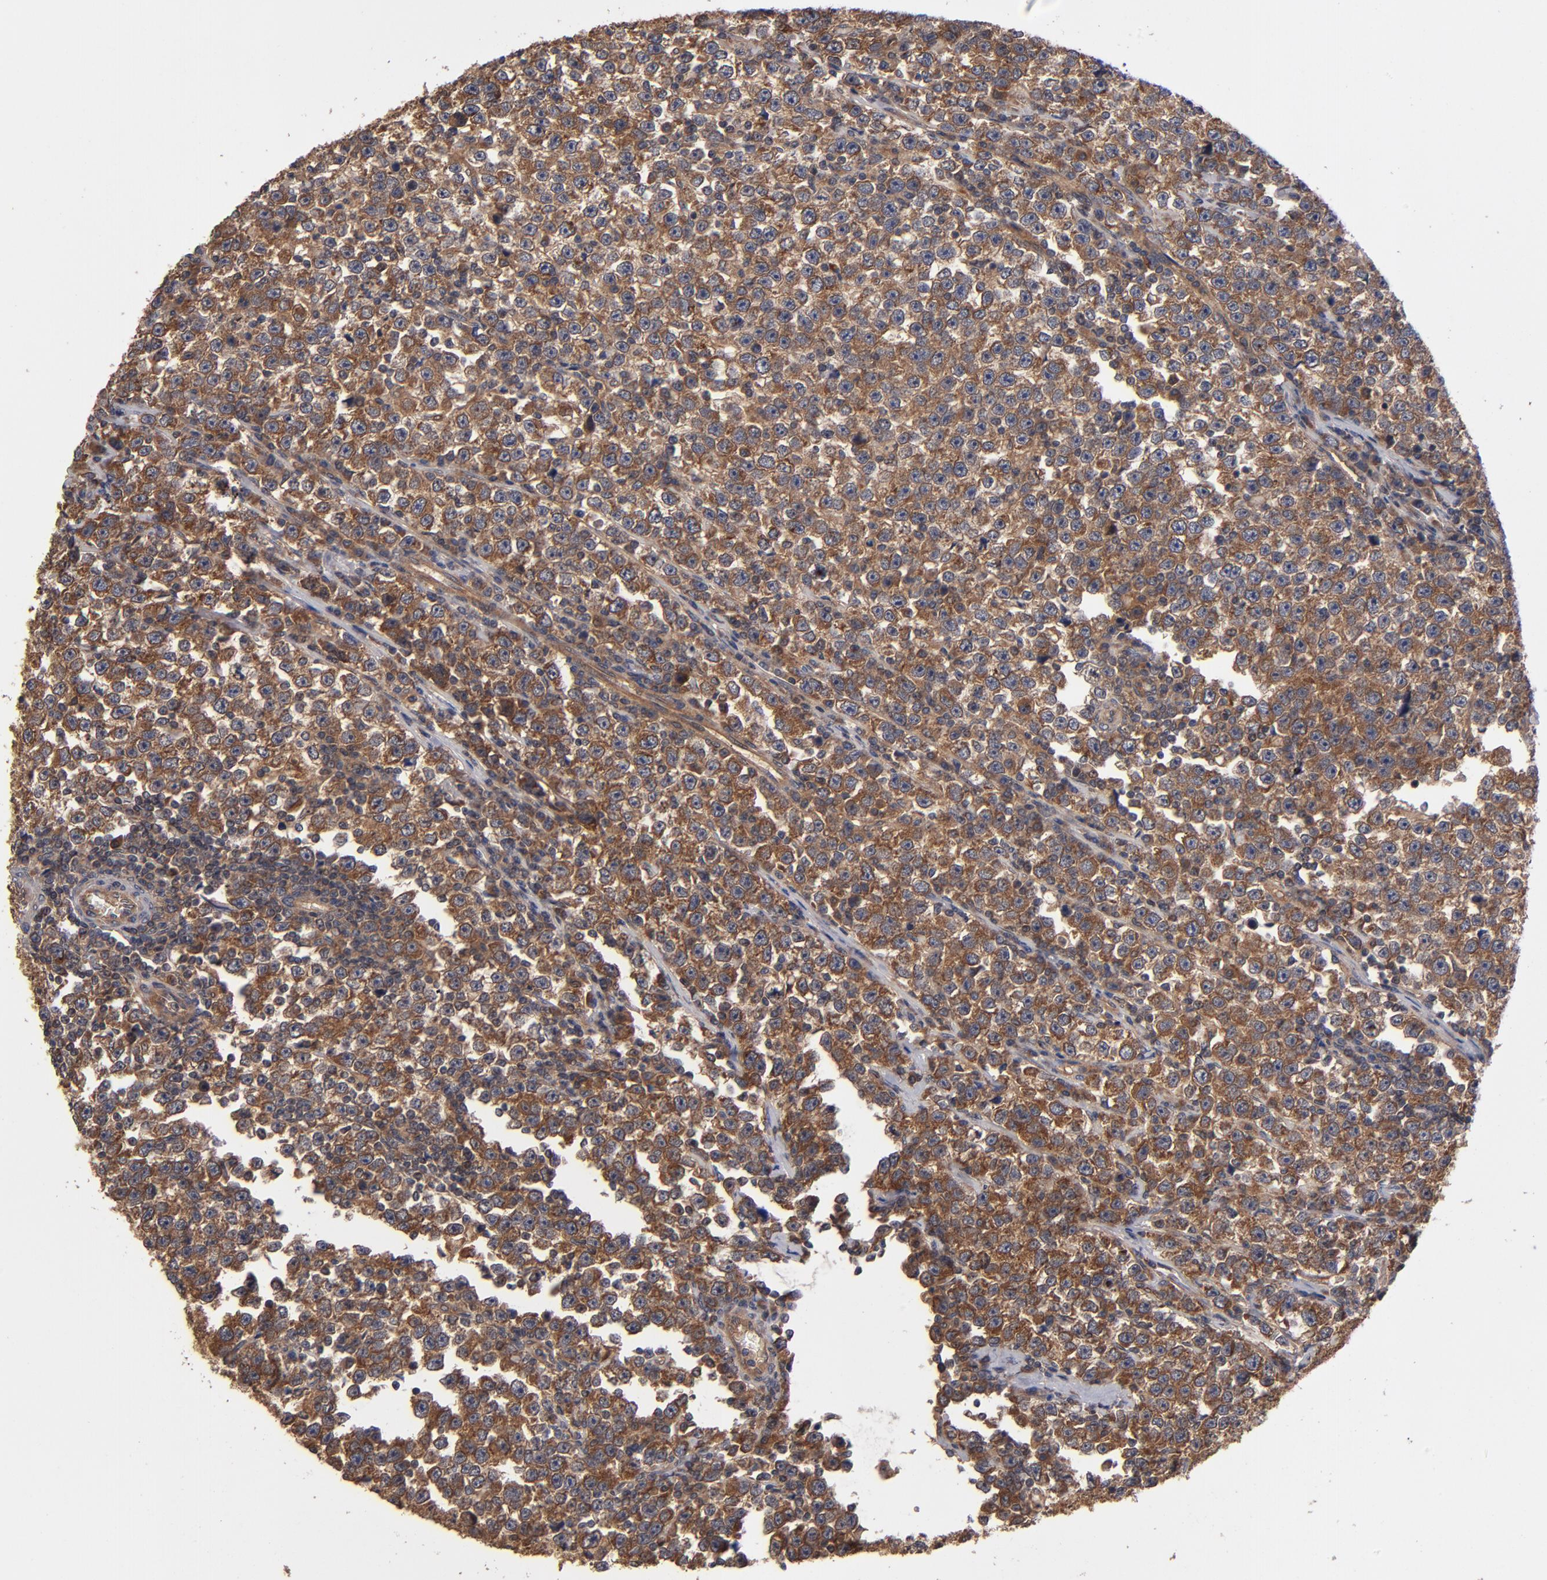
{"staining": {"intensity": "moderate", "quantity": ">75%", "location": "cytoplasmic/membranous"}, "tissue": "testis cancer", "cell_type": "Tumor cells", "image_type": "cancer", "snomed": [{"axis": "morphology", "description": "Seminoma, NOS"}, {"axis": "topography", "description": "Testis"}], "caption": "A brown stain shows moderate cytoplasmic/membranous staining of a protein in human testis cancer (seminoma) tumor cells.", "gene": "BDKRB1", "patient": {"sex": "male", "age": 43}}